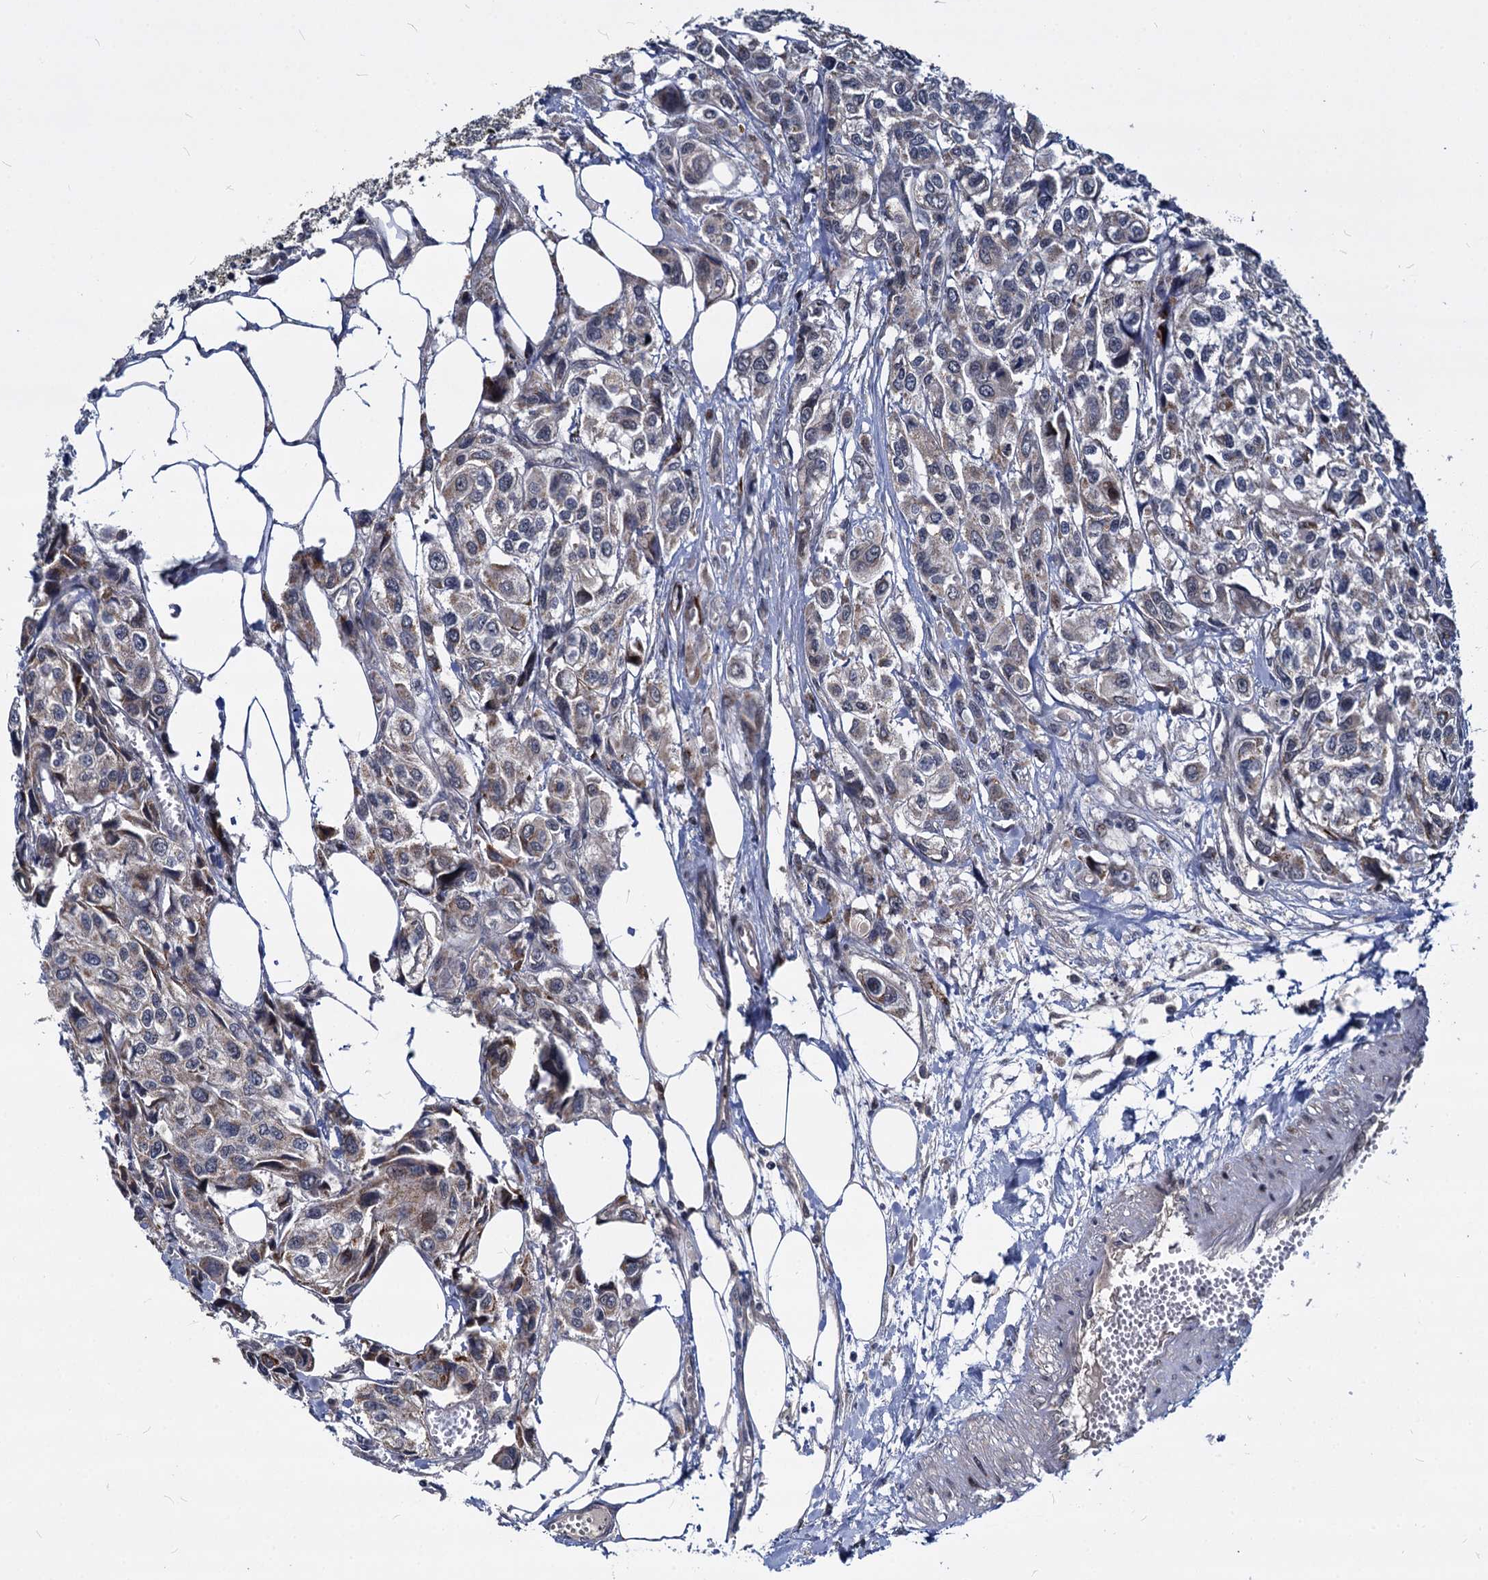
{"staining": {"intensity": "weak", "quantity": "<25%", "location": "cytoplasmic/membranous"}, "tissue": "urothelial cancer", "cell_type": "Tumor cells", "image_type": "cancer", "snomed": [{"axis": "morphology", "description": "Urothelial carcinoma, High grade"}, {"axis": "topography", "description": "Urinary bladder"}], "caption": "Protein analysis of urothelial carcinoma (high-grade) shows no significant positivity in tumor cells.", "gene": "MAML2", "patient": {"sex": "male", "age": 67}}